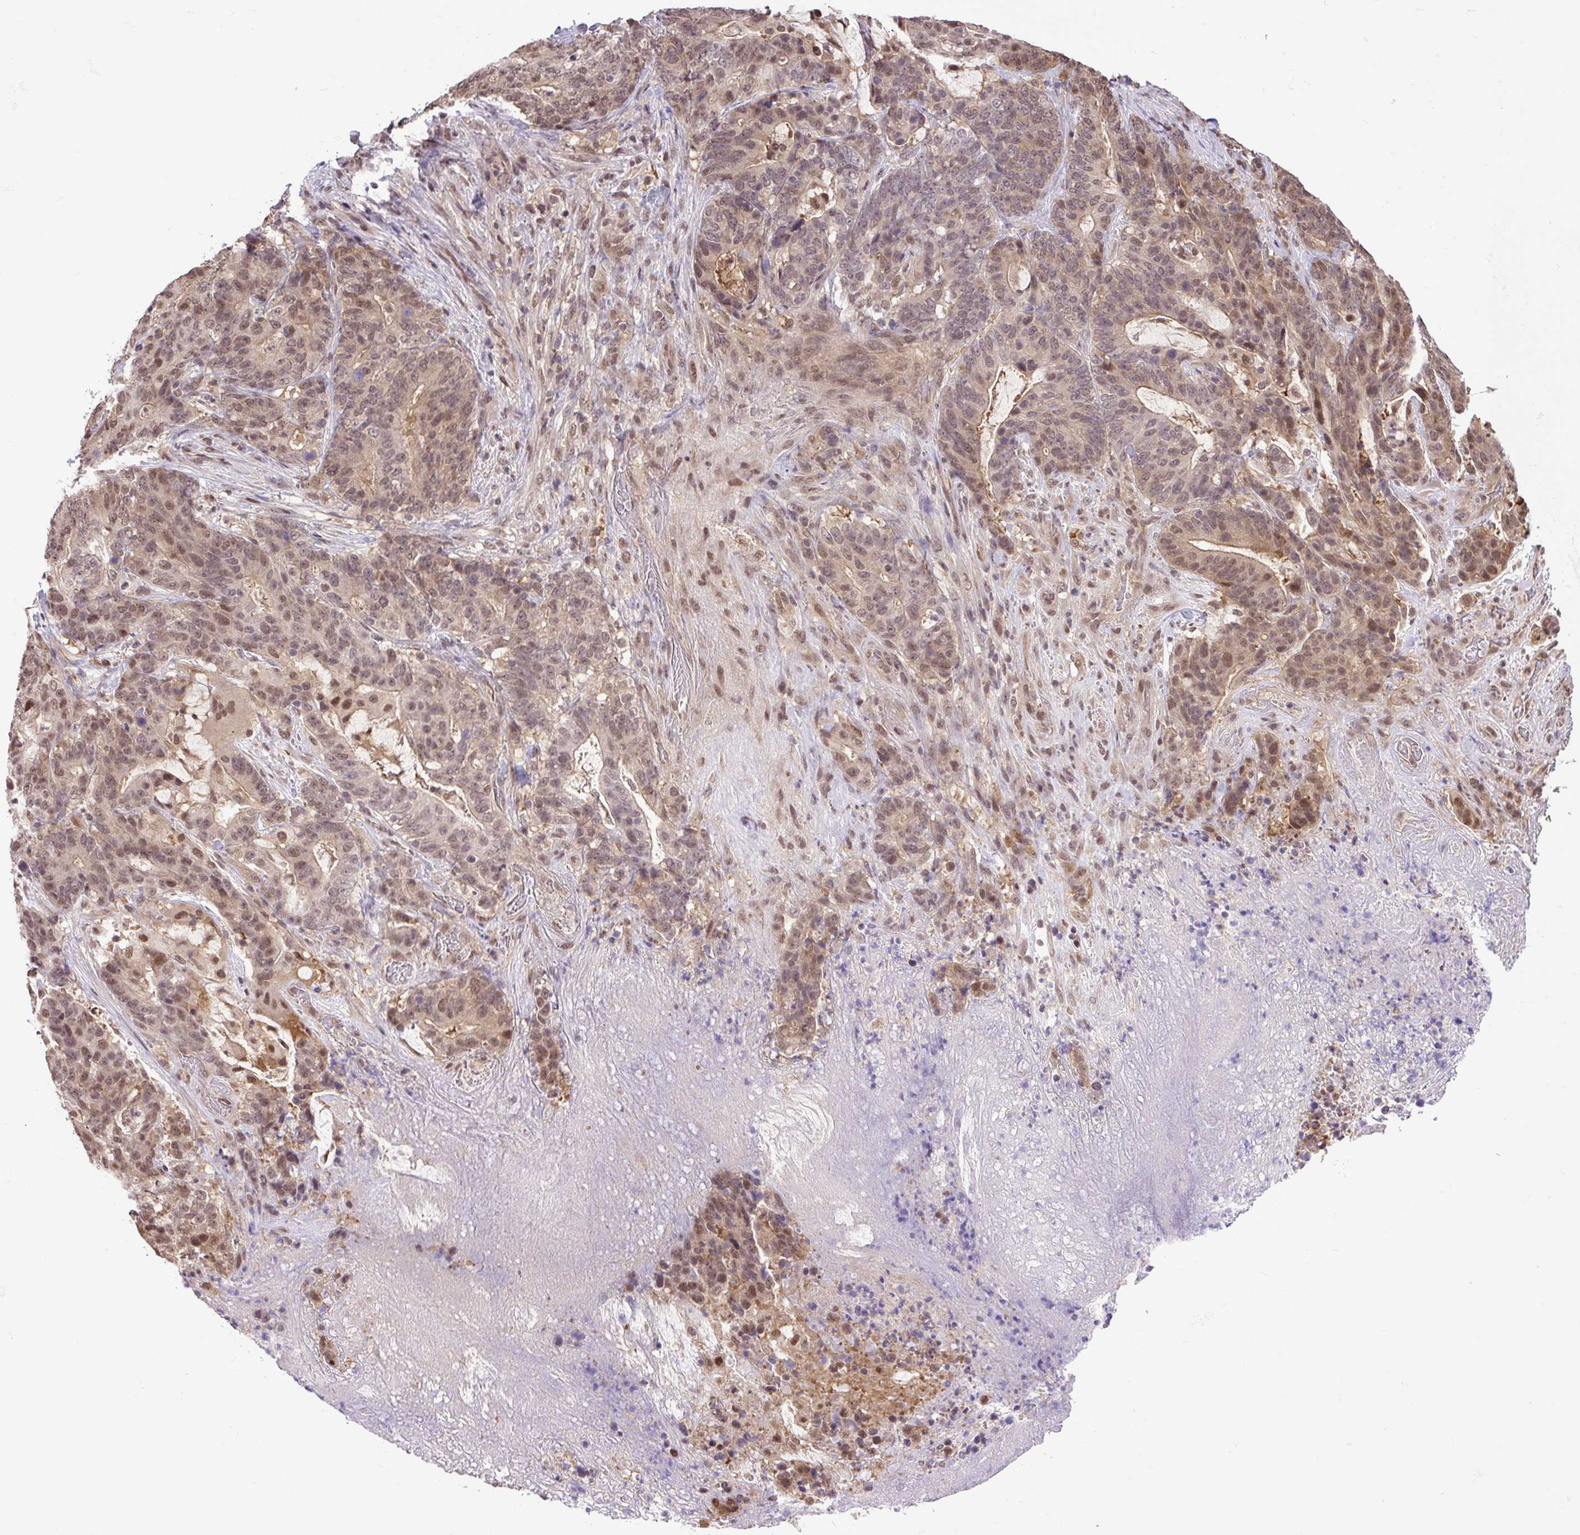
{"staining": {"intensity": "weak", "quantity": "25%-75%", "location": "cytoplasmic/membranous,nuclear"}, "tissue": "stomach cancer", "cell_type": "Tumor cells", "image_type": "cancer", "snomed": [{"axis": "morphology", "description": "Normal tissue, NOS"}, {"axis": "morphology", "description": "Adenocarcinoma, NOS"}, {"axis": "topography", "description": "Stomach"}], "caption": "This is a micrograph of immunohistochemistry staining of adenocarcinoma (stomach), which shows weak expression in the cytoplasmic/membranous and nuclear of tumor cells.", "gene": "SGTA", "patient": {"sex": "female", "age": 64}}